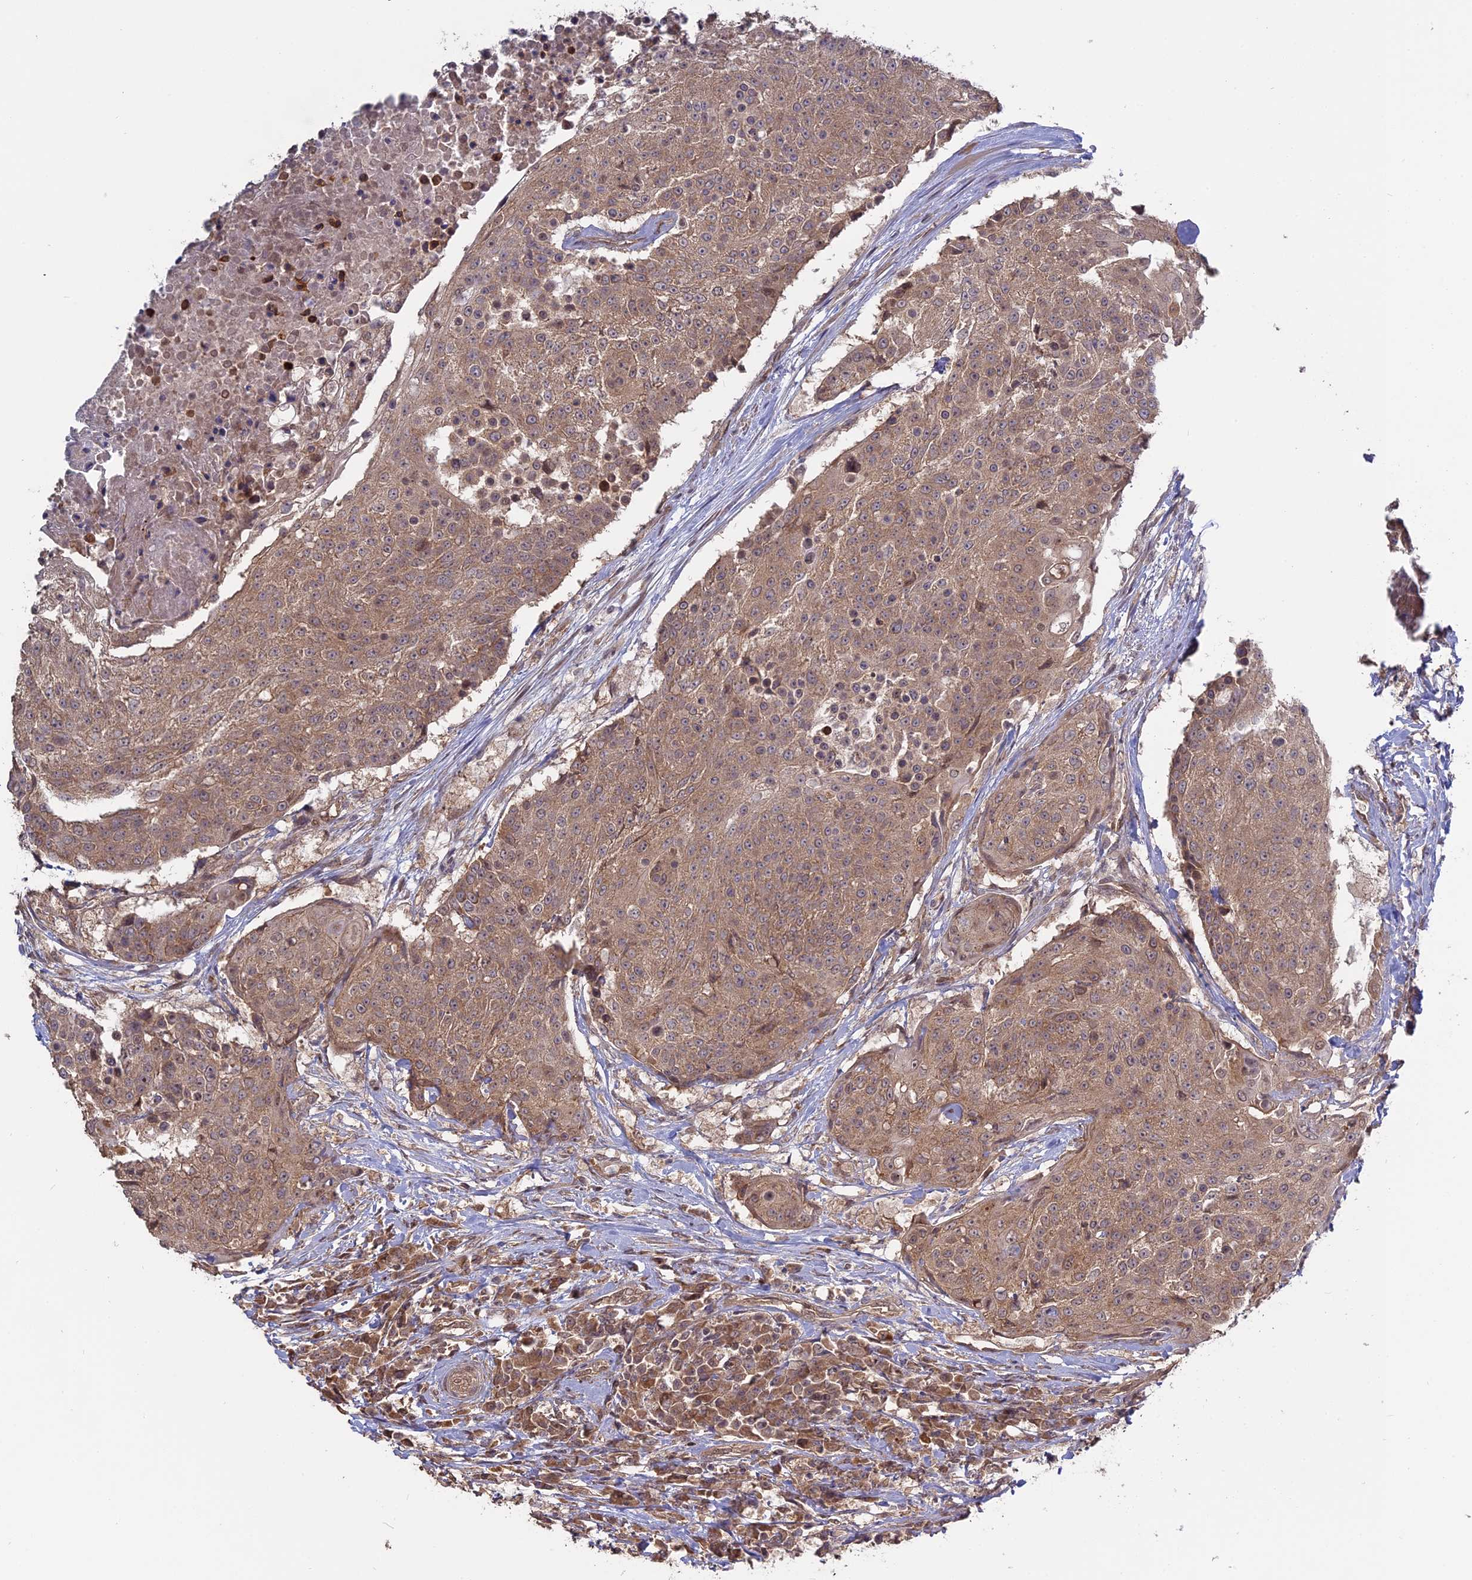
{"staining": {"intensity": "moderate", "quantity": ">75%", "location": "cytoplasmic/membranous"}, "tissue": "urothelial cancer", "cell_type": "Tumor cells", "image_type": "cancer", "snomed": [{"axis": "morphology", "description": "Urothelial carcinoma, High grade"}, {"axis": "topography", "description": "Urinary bladder"}], "caption": "Immunohistochemical staining of urothelial cancer reveals moderate cytoplasmic/membranous protein positivity in approximately >75% of tumor cells.", "gene": "PKIG", "patient": {"sex": "female", "age": 63}}